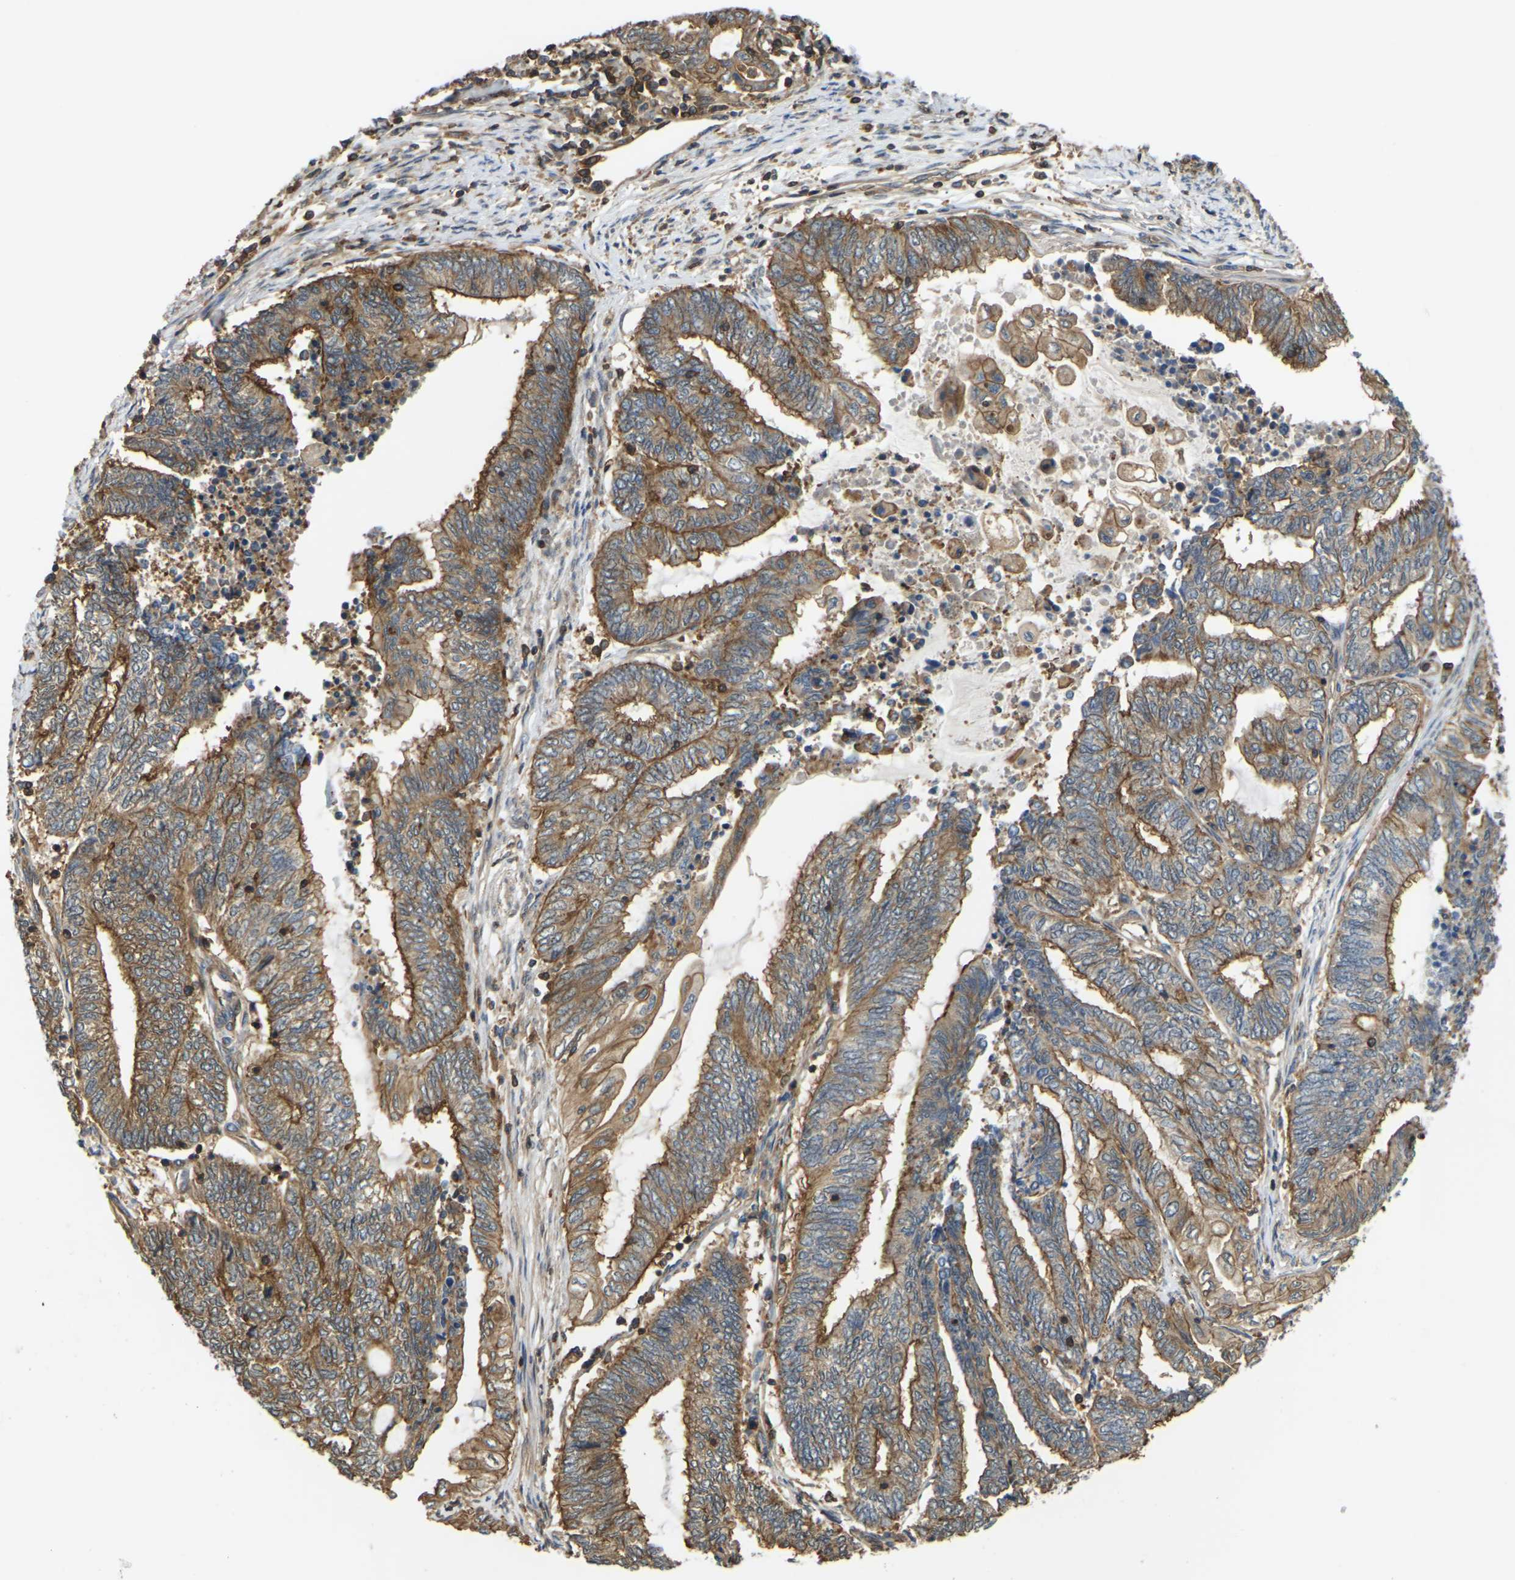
{"staining": {"intensity": "moderate", "quantity": ">75%", "location": "cytoplasmic/membranous"}, "tissue": "endometrial cancer", "cell_type": "Tumor cells", "image_type": "cancer", "snomed": [{"axis": "morphology", "description": "Adenocarcinoma, NOS"}, {"axis": "topography", "description": "Uterus"}, {"axis": "topography", "description": "Endometrium"}], "caption": "Immunohistochemistry (DAB (3,3'-diaminobenzidine)) staining of endometrial cancer (adenocarcinoma) reveals moderate cytoplasmic/membranous protein staining in approximately >75% of tumor cells.", "gene": "IQGAP1", "patient": {"sex": "female", "age": 70}}